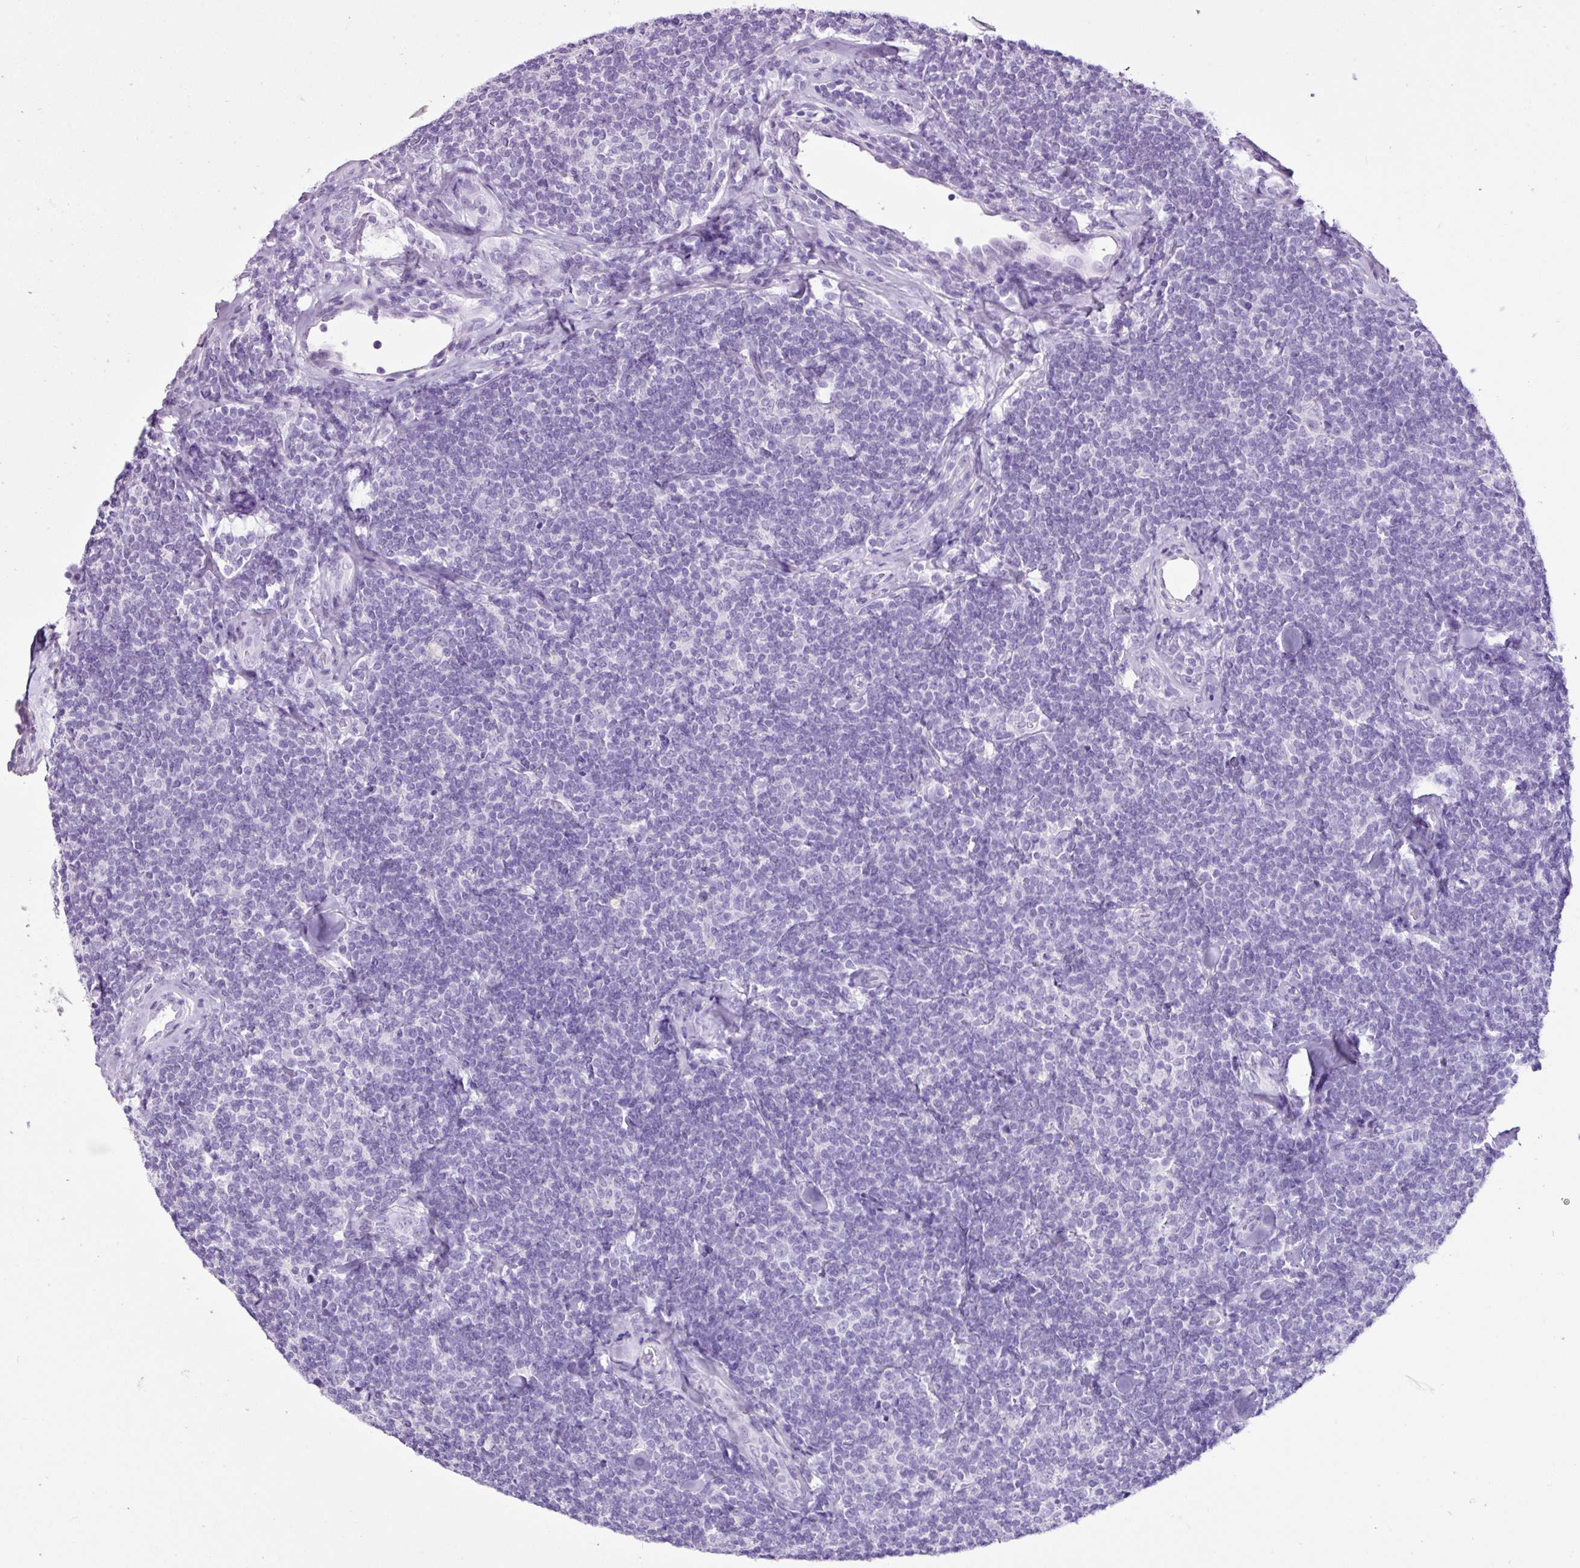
{"staining": {"intensity": "negative", "quantity": "none", "location": "none"}, "tissue": "lymphoma", "cell_type": "Tumor cells", "image_type": "cancer", "snomed": [{"axis": "morphology", "description": "Malignant lymphoma, non-Hodgkin's type, Low grade"}, {"axis": "topography", "description": "Lymph node"}], "caption": "This is an immunohistochemistry photomicrograph of lymphoma. There is no staining in tumor cells.", "gene": "PGR", "patient": {"sex": "female", "age": 56}}